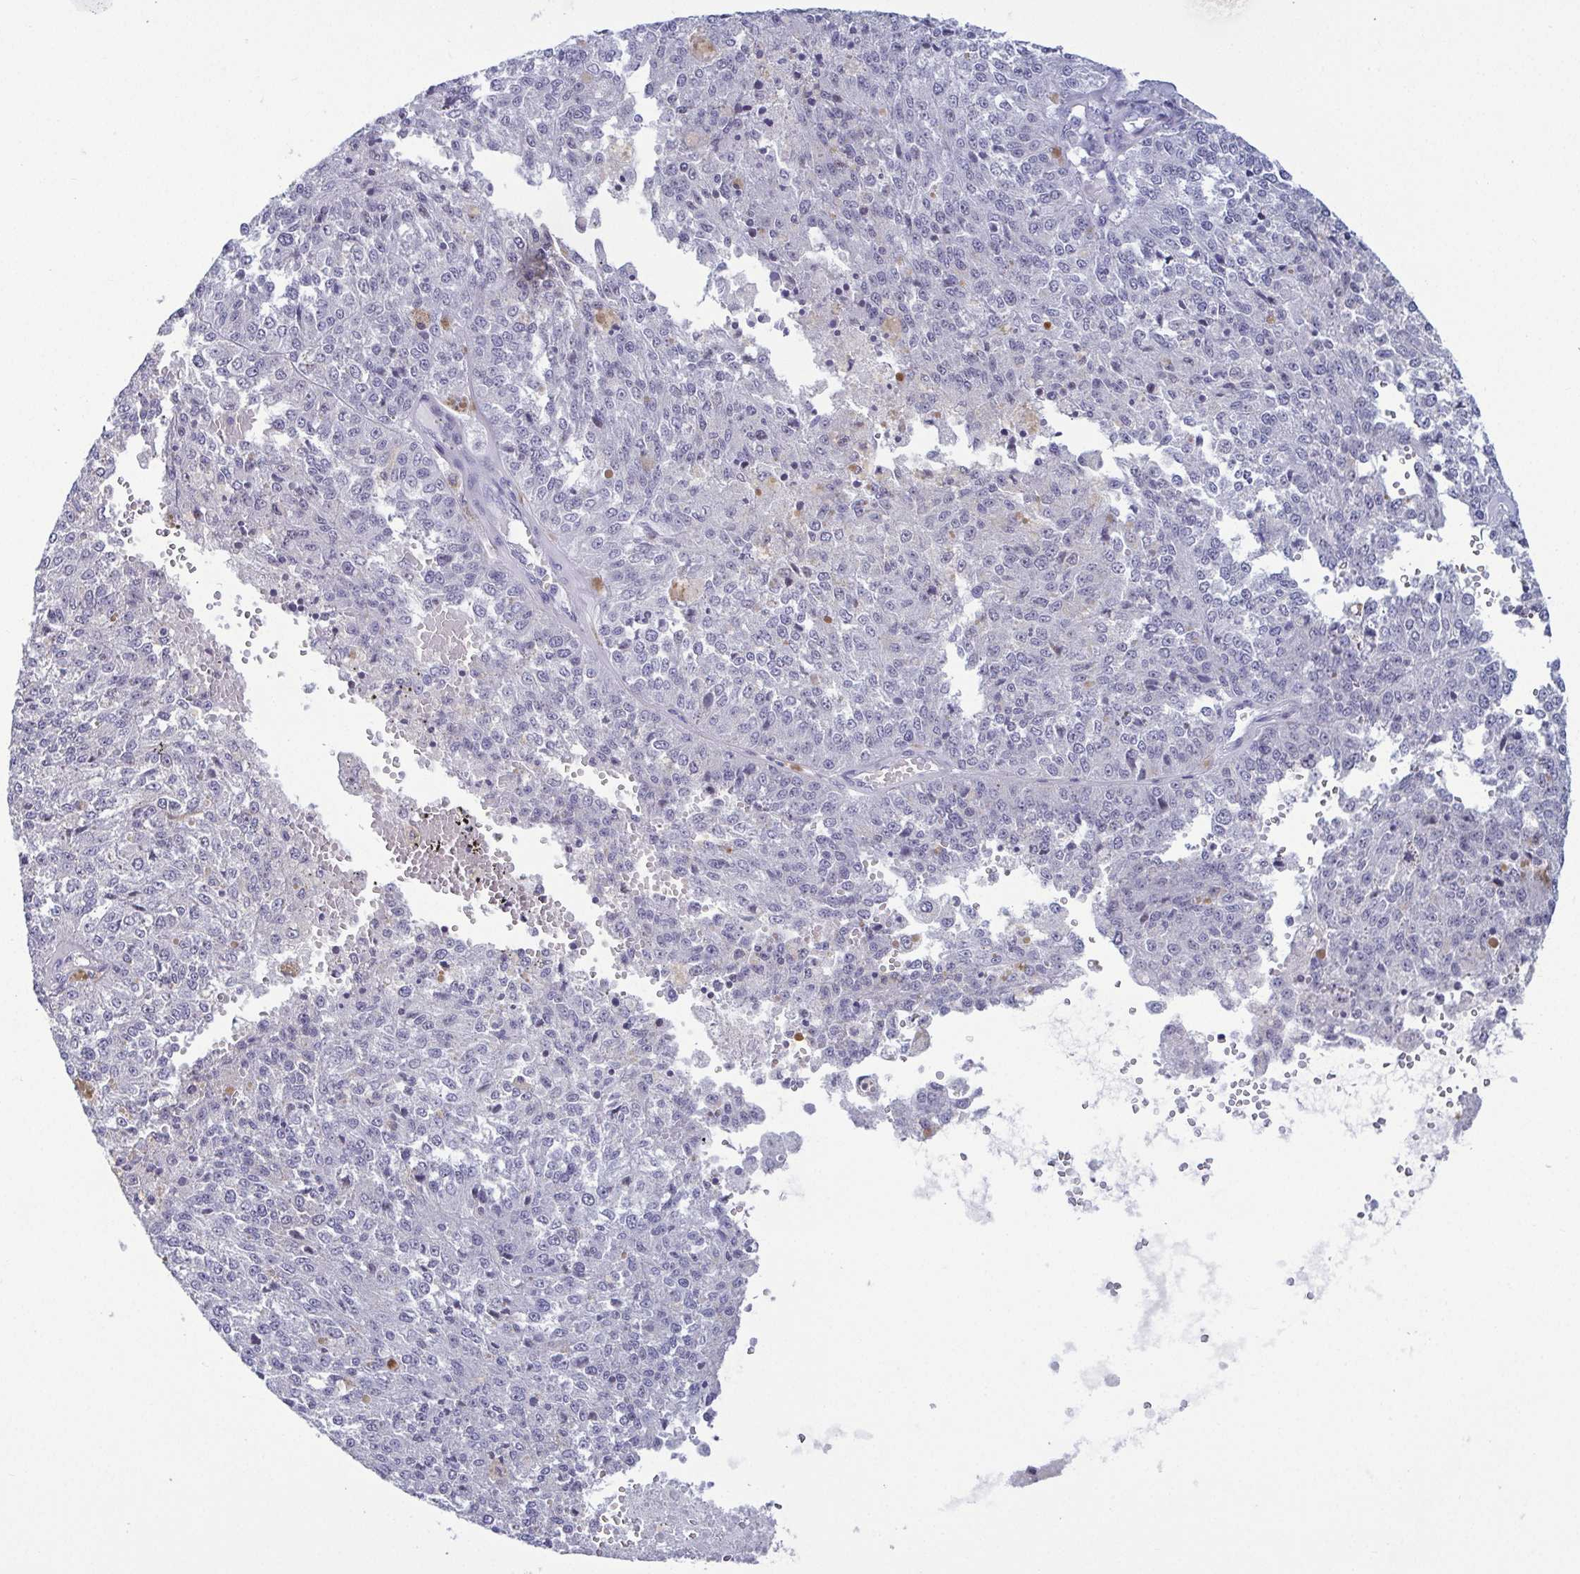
{"staining": {"intensity": "negative", "quantity": "none", "location": "none"}, "tissue": "melanoma", "cell_type": "Tumor cells", "image_type": "cancer", "snomed": [{"axis": "morphology", "description": "Malignant melanoma, Metastatic site"}, {"axis": "topography", "description": "Lymph node"}], "caption": "Human melanoma stained for a protein using IHC demonstrates no staining in tumor cells.", "gene": "BZW1", "patient": {"sex": "female", "age": 64}}